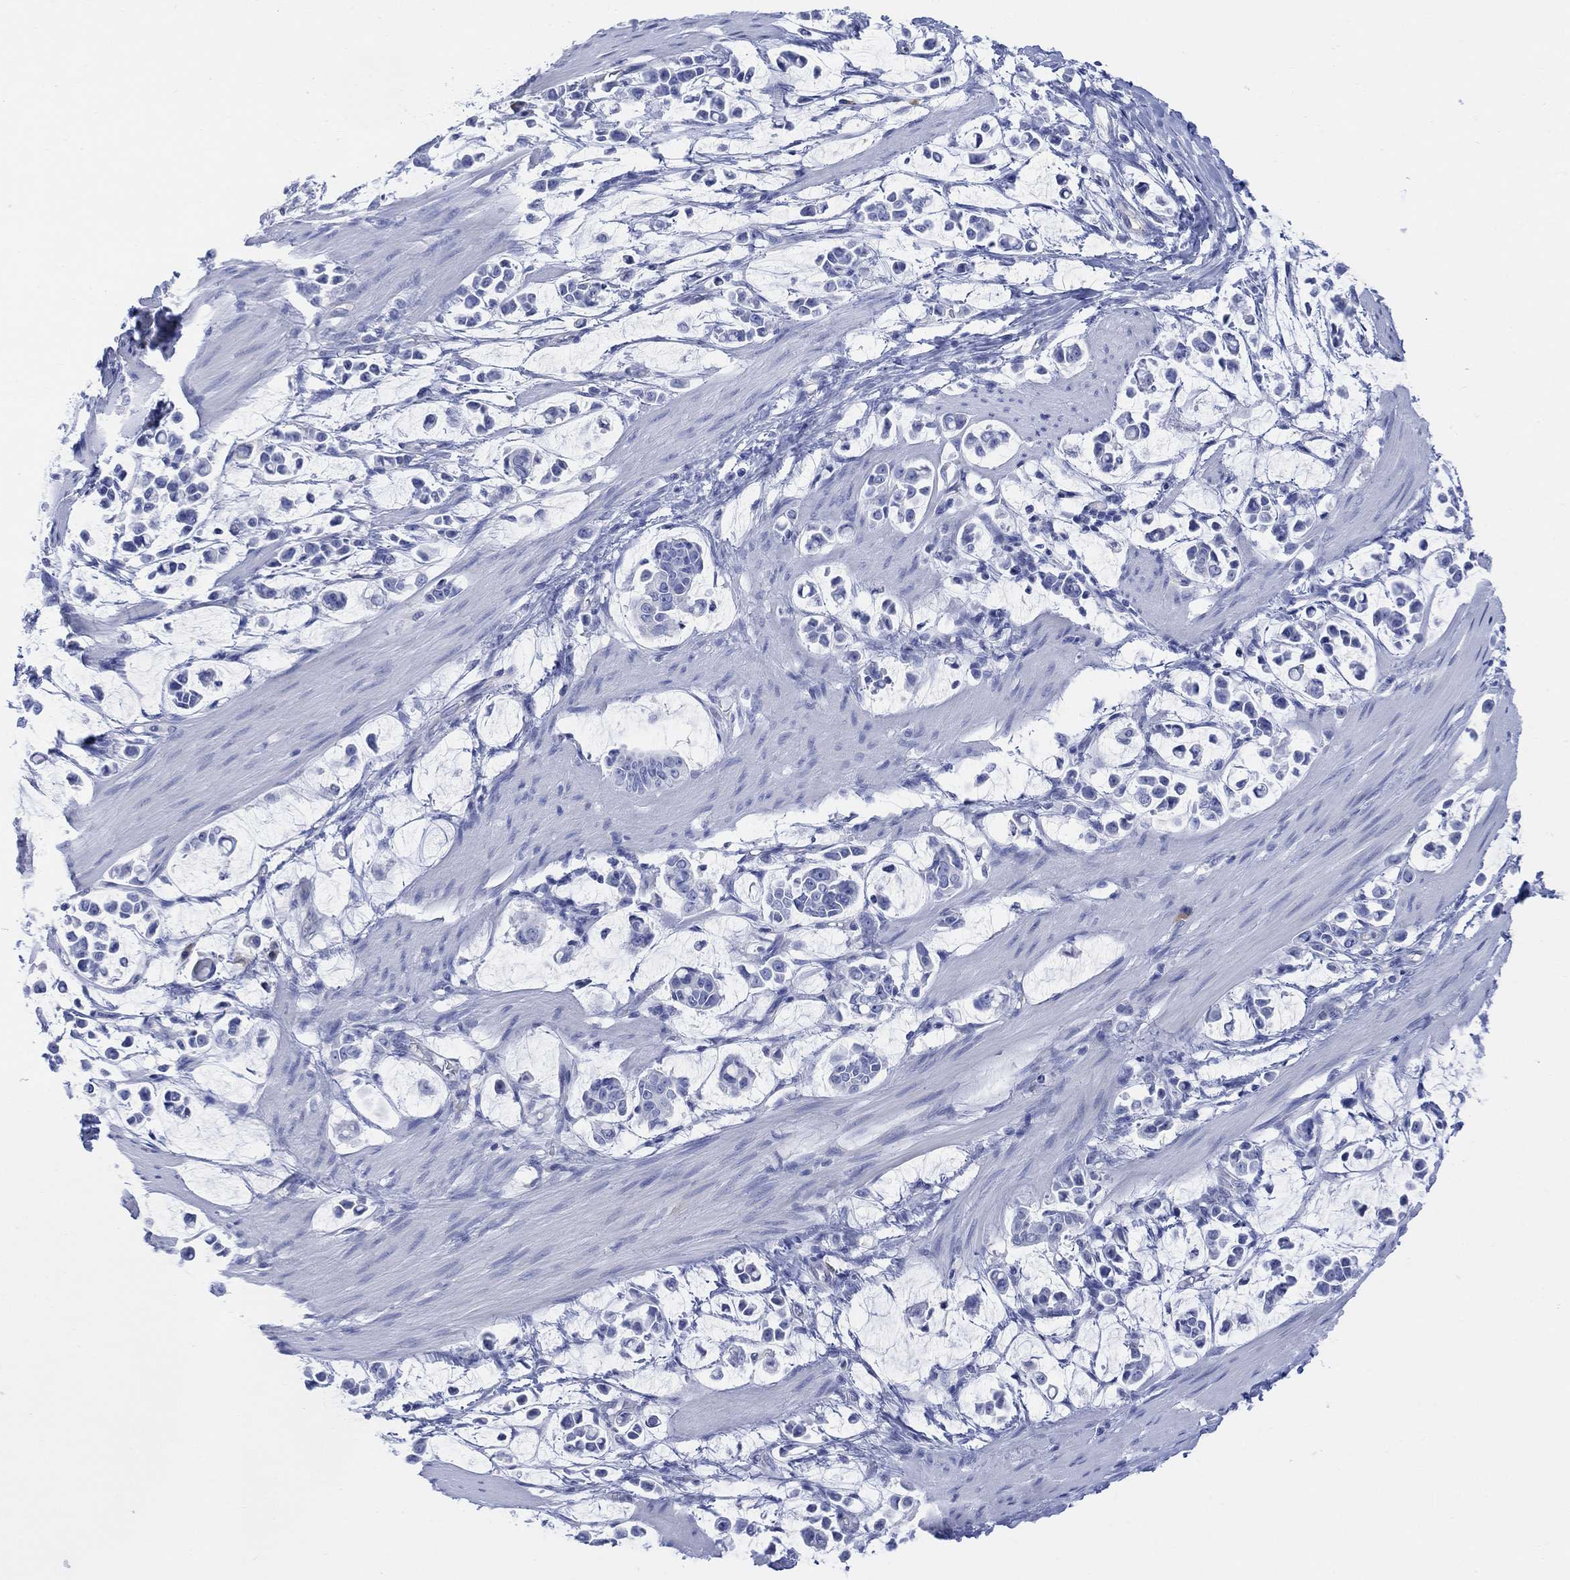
{"staining": {"intensity": "negative", "quantity": "none", "location": "none"}, "tissue": "stomach cancer", "cell_type": "Tumor cells", "image_type": "cancer", "snomed": [{"axis": "morphology", "description": "Adenocarcinoma, NOS"}, {"axis": "topography", "description": "Stomach"}], "caption": "An IHC histopathology image of stomach cancer (adenocarcinoma) is shown. There is no staining in tumor cells of stomach cancer (adenocarcinoma).", "gene": "GNG13", "patient": {"sex": "male", "age": 82}}